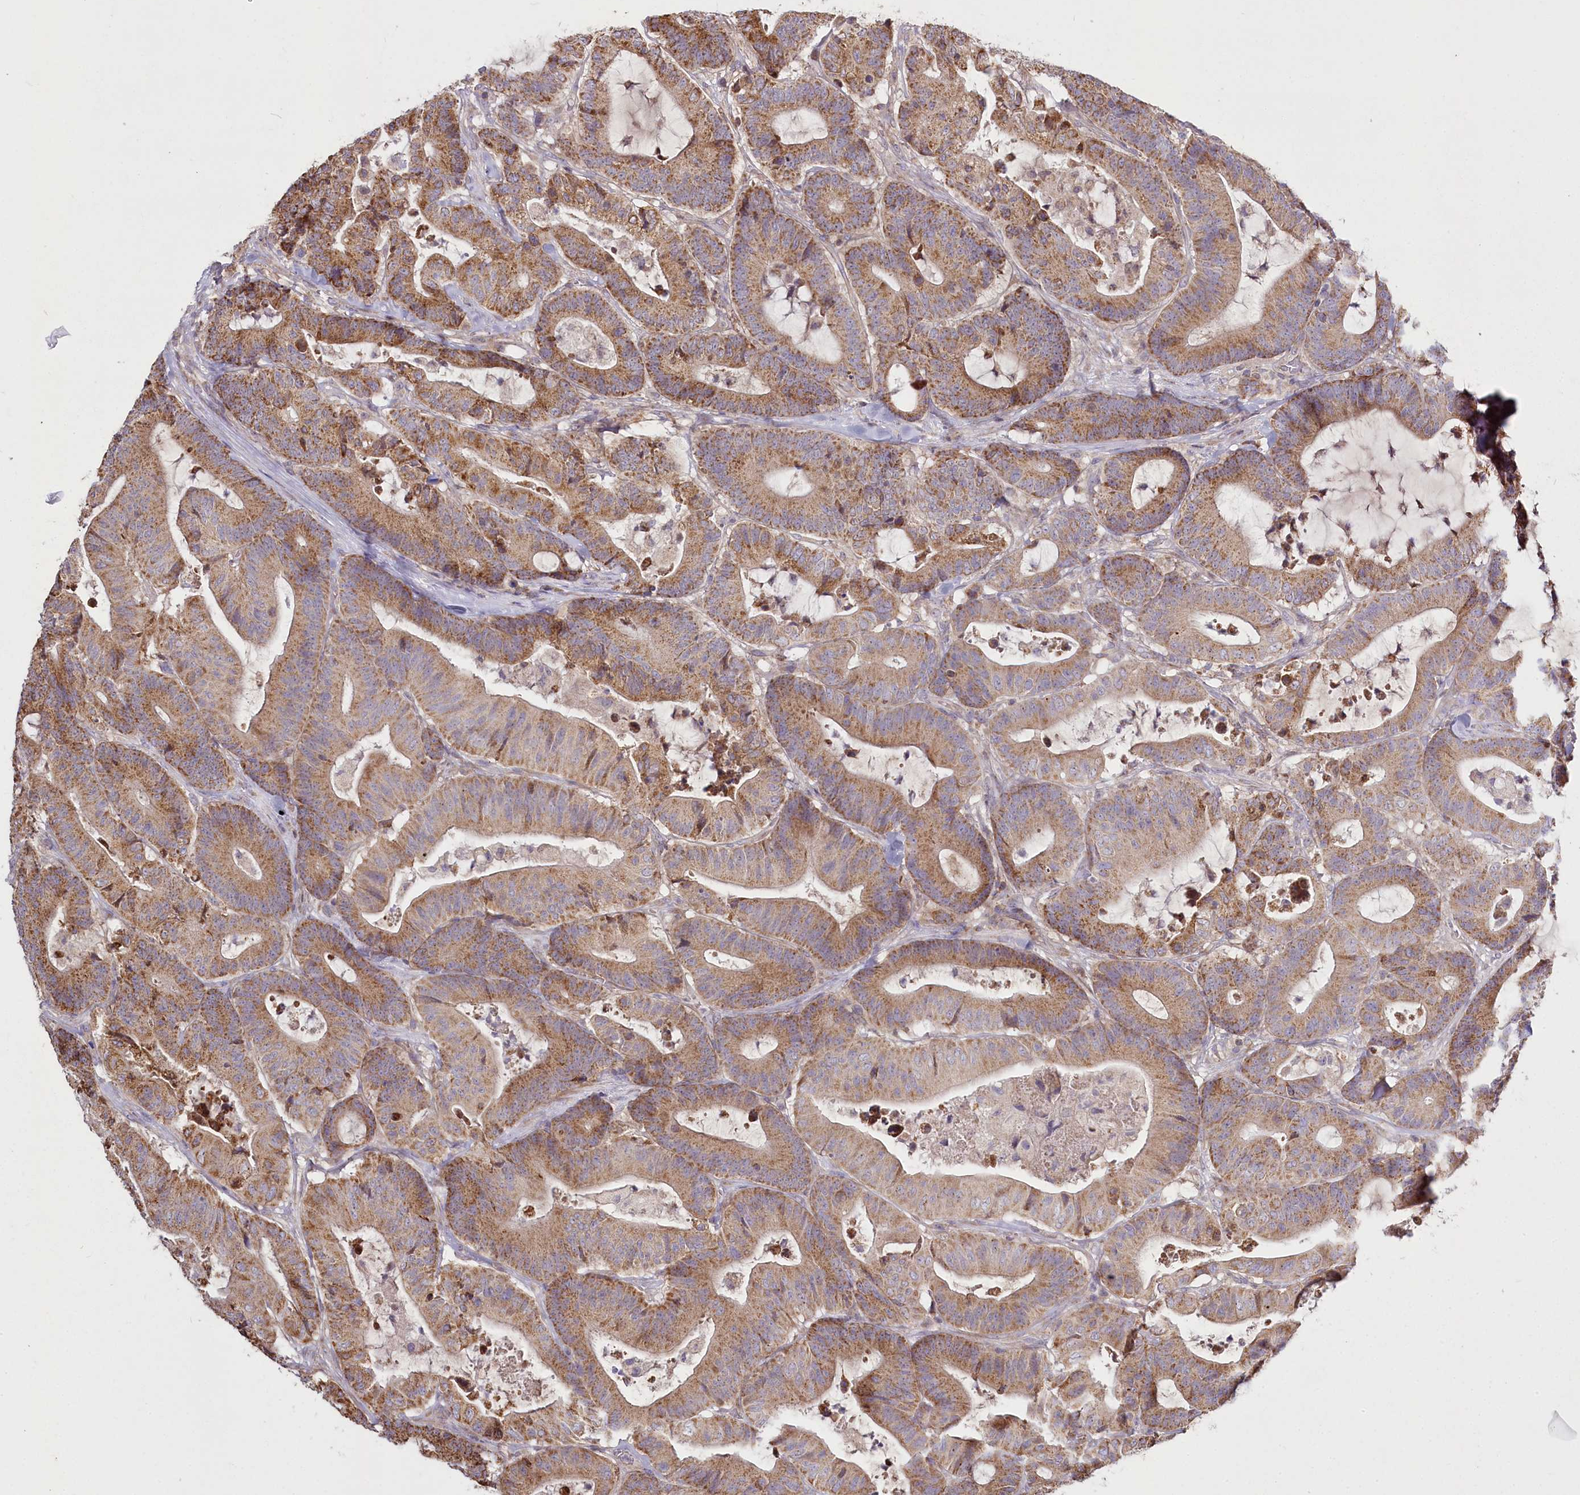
{"staining": {"intensity": "moderate", "quantity": ">75%", "location": "cytoplasmic/membranous"}, "tissue": "colorectal cancer", "cell_type": "Tumor cells", "image_type": "cancer", "snomed": [{"axis": "morphology", "description": "Adenocarcinoma, NOS"}, {"axis": "topography", "description": "Colon"}], "caption": "Protein analysis of colorectal cancer (adenocarcinoma) tissue demonstrates moderate cytoplasmic/membranous staining in approximately >75% of tumor cells.", "gene": "ACOX2", "patient": {"sex": "female", "age": 84}}